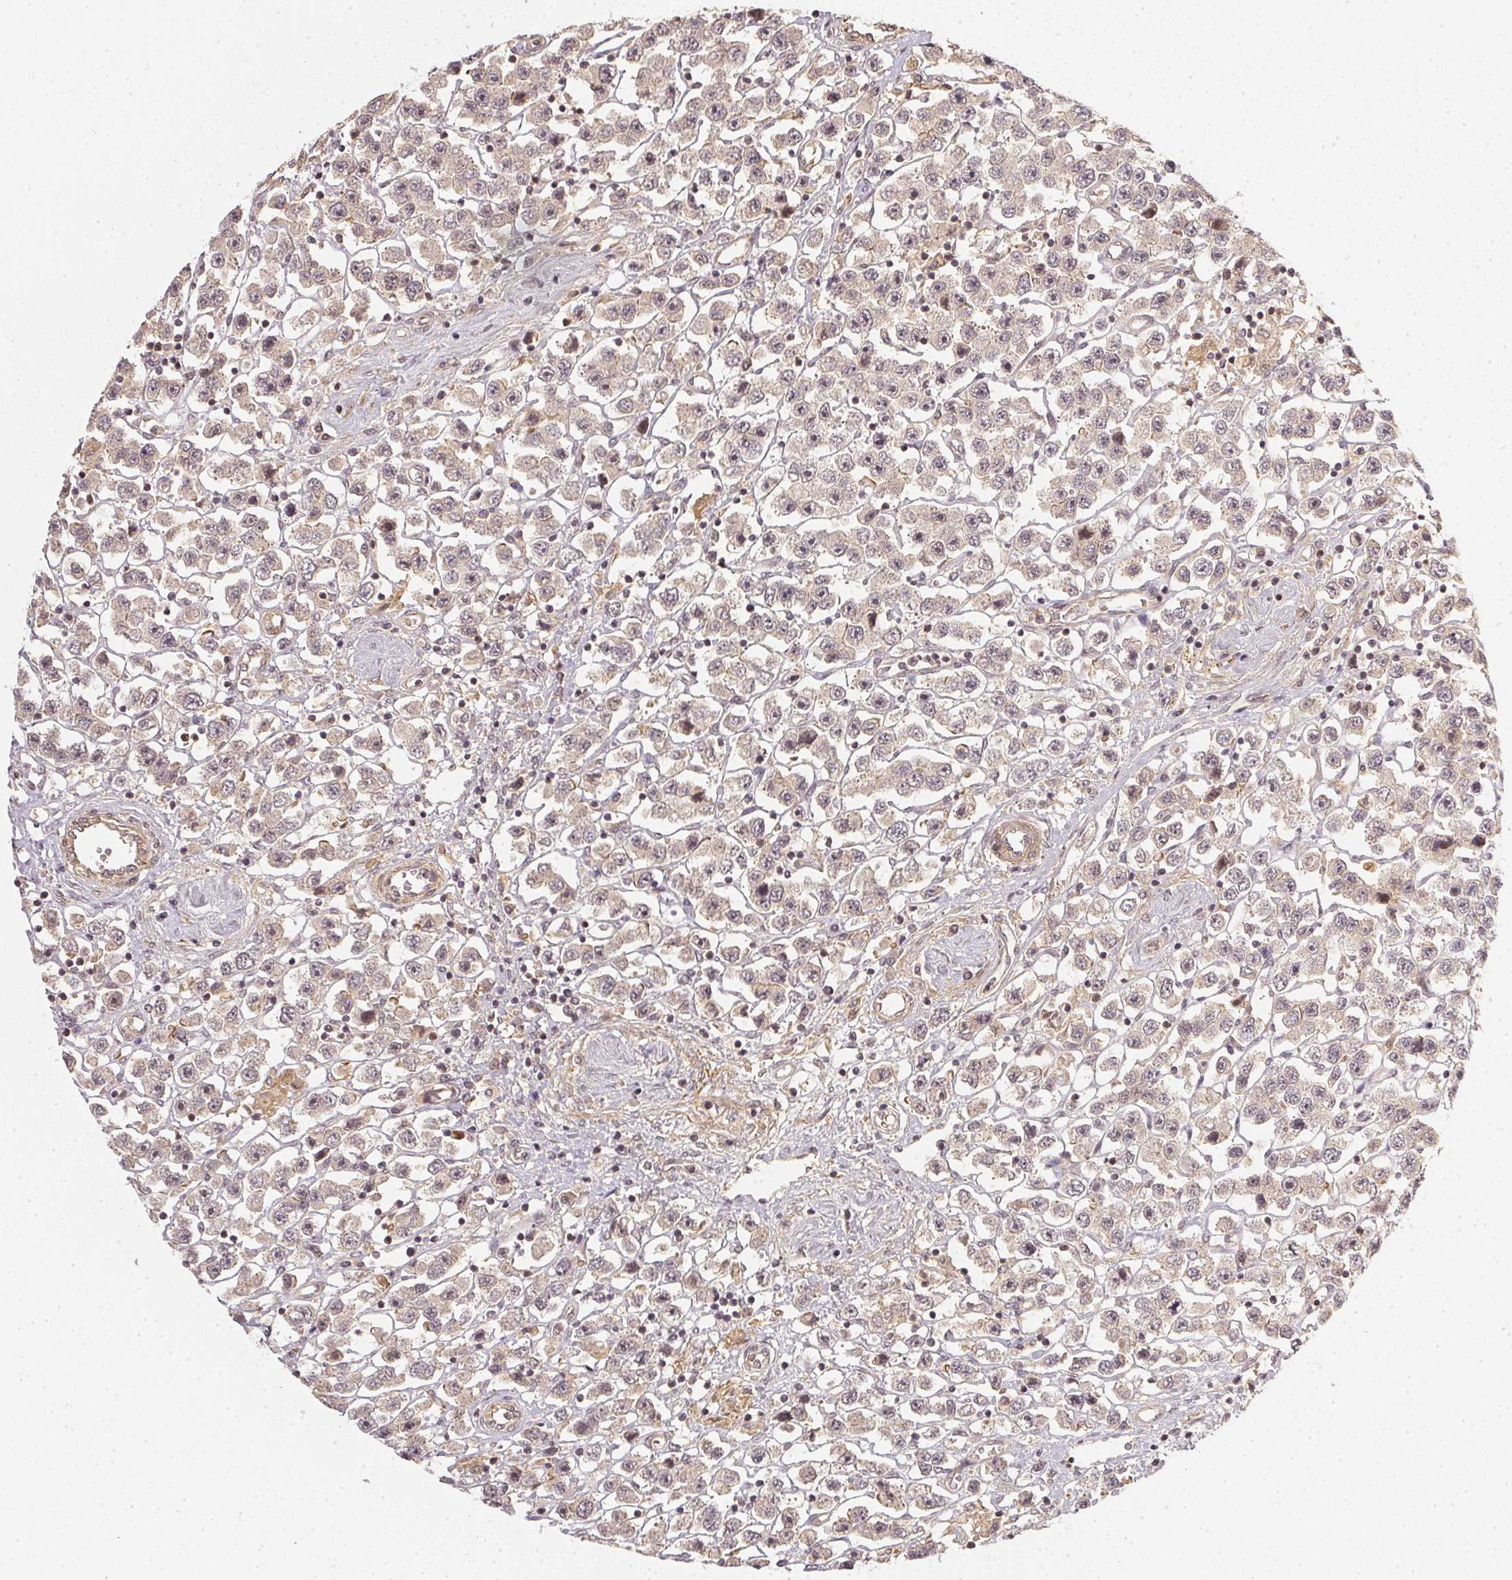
{"staining": {"intensity": "negative", "quantity": "none", "location": "none"}, "tissue": "testis cancer", "cell_type": "Tumor cells", "image_type": "cancer", "snomed": [{"axis": "morphology", "description": "Seminoma, NOS"}, {"axis": "topography", "description": "Testis"}], "caption": "This image is of seminoma (testis) stained with immunohistochemistry to label a protein in brown with the nuclei are counter-stained blue. There is no positivity in tumor cells.", "gene": "SERPINE1", "patient": {"sex": "male", "age": 45}}